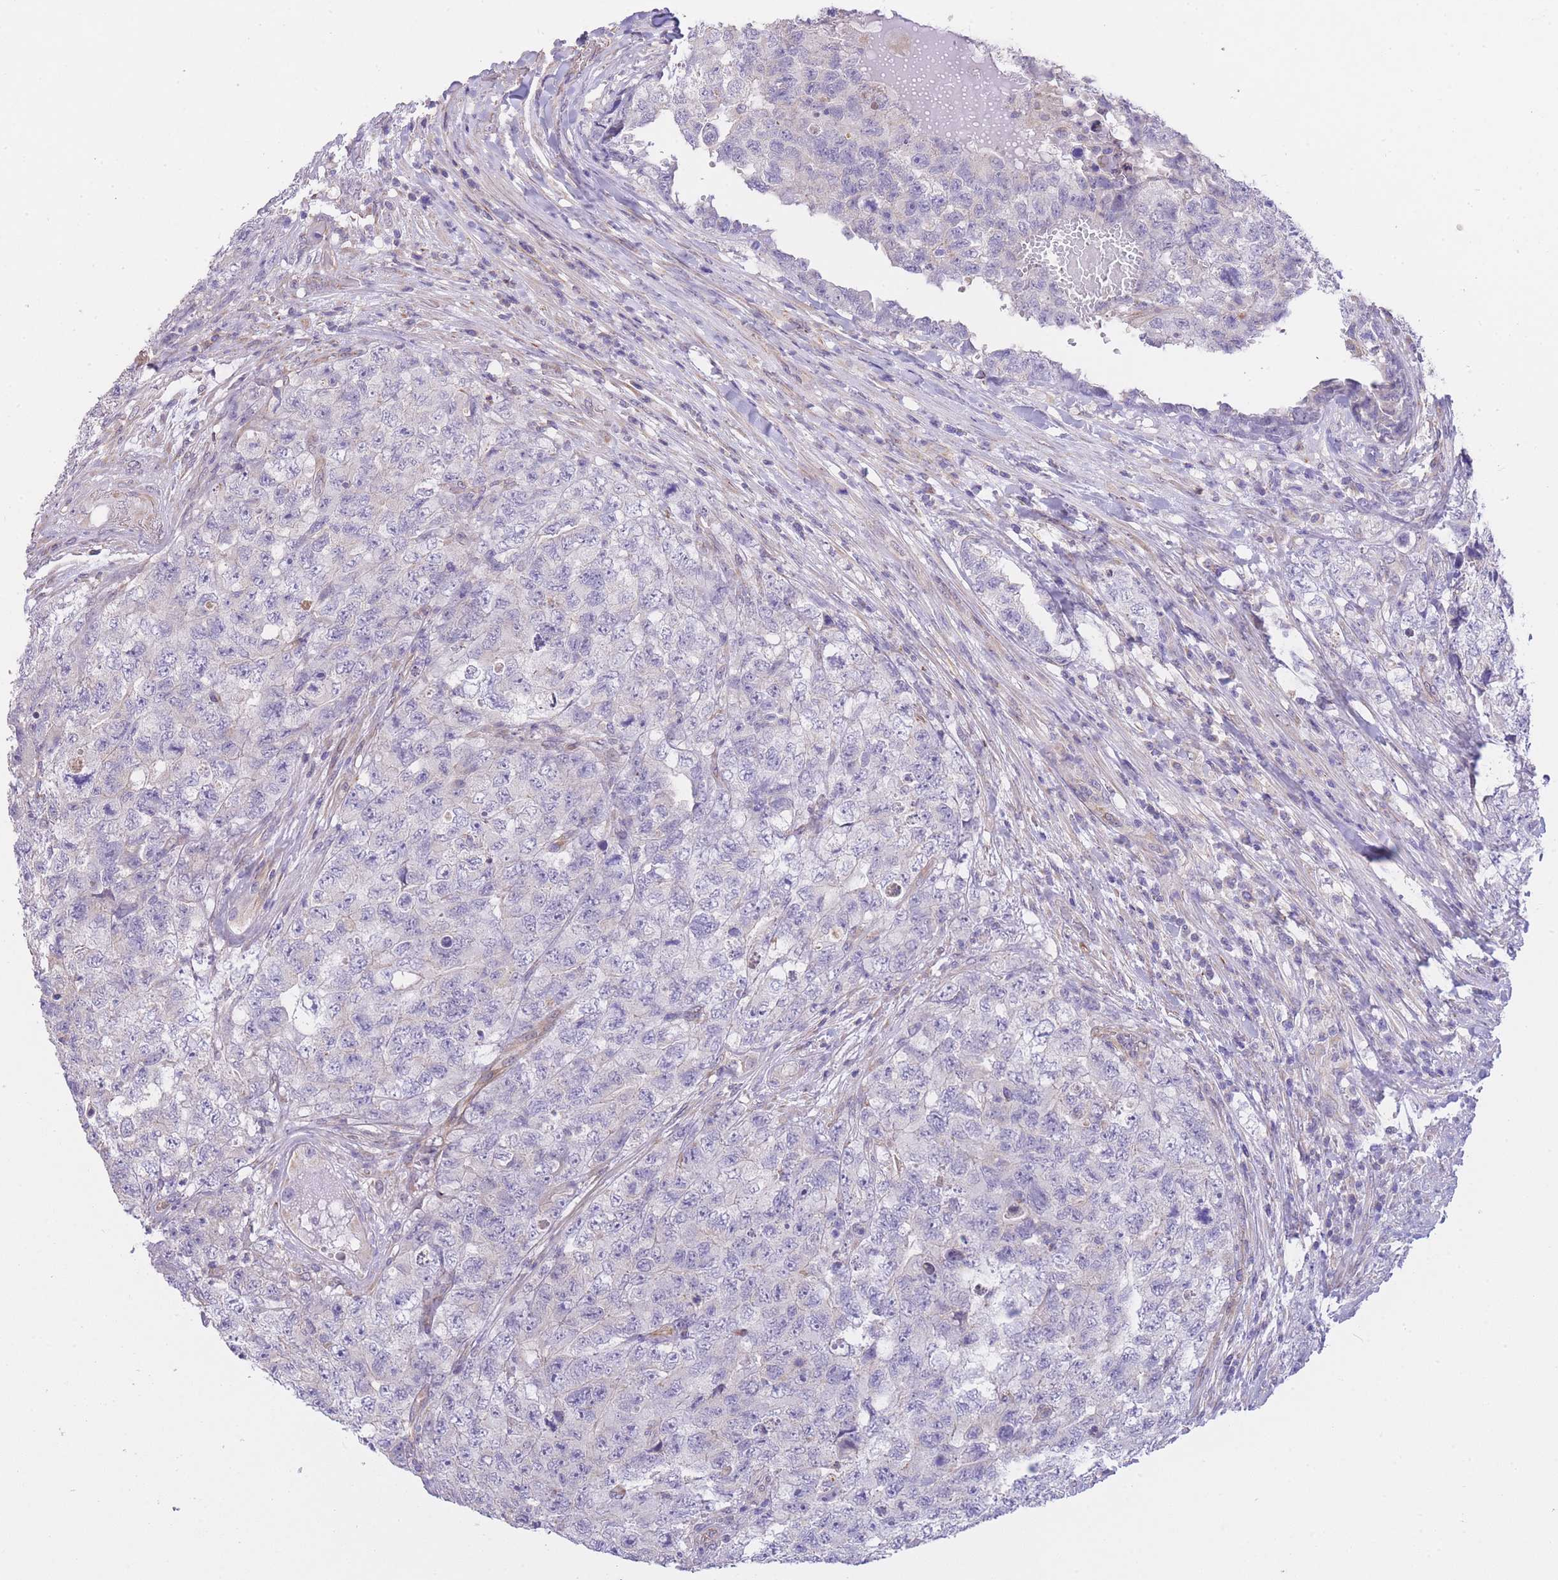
{"staining": {"intensity": "negative", "quantity": "none", "location": "none"}, "tissue": "testis cancer", "cell_type": "Tumor cells", "image_type": "cancer", "snomed": [{"axis": "morphology", "description": "Carcinoma, Embryonal, NOS"}, {"axis": "topography", "description": "Testis"}], "caption": "Immunohistochemistry photomicrograph of neoplastic tissue: human testis cancer stained with DAB (3,3'-diaminobenzidine) reveals no significant protein positivity in tumor cells.", "gene": "CTBP1", "patient": {"sex": "male", "age": 31}}